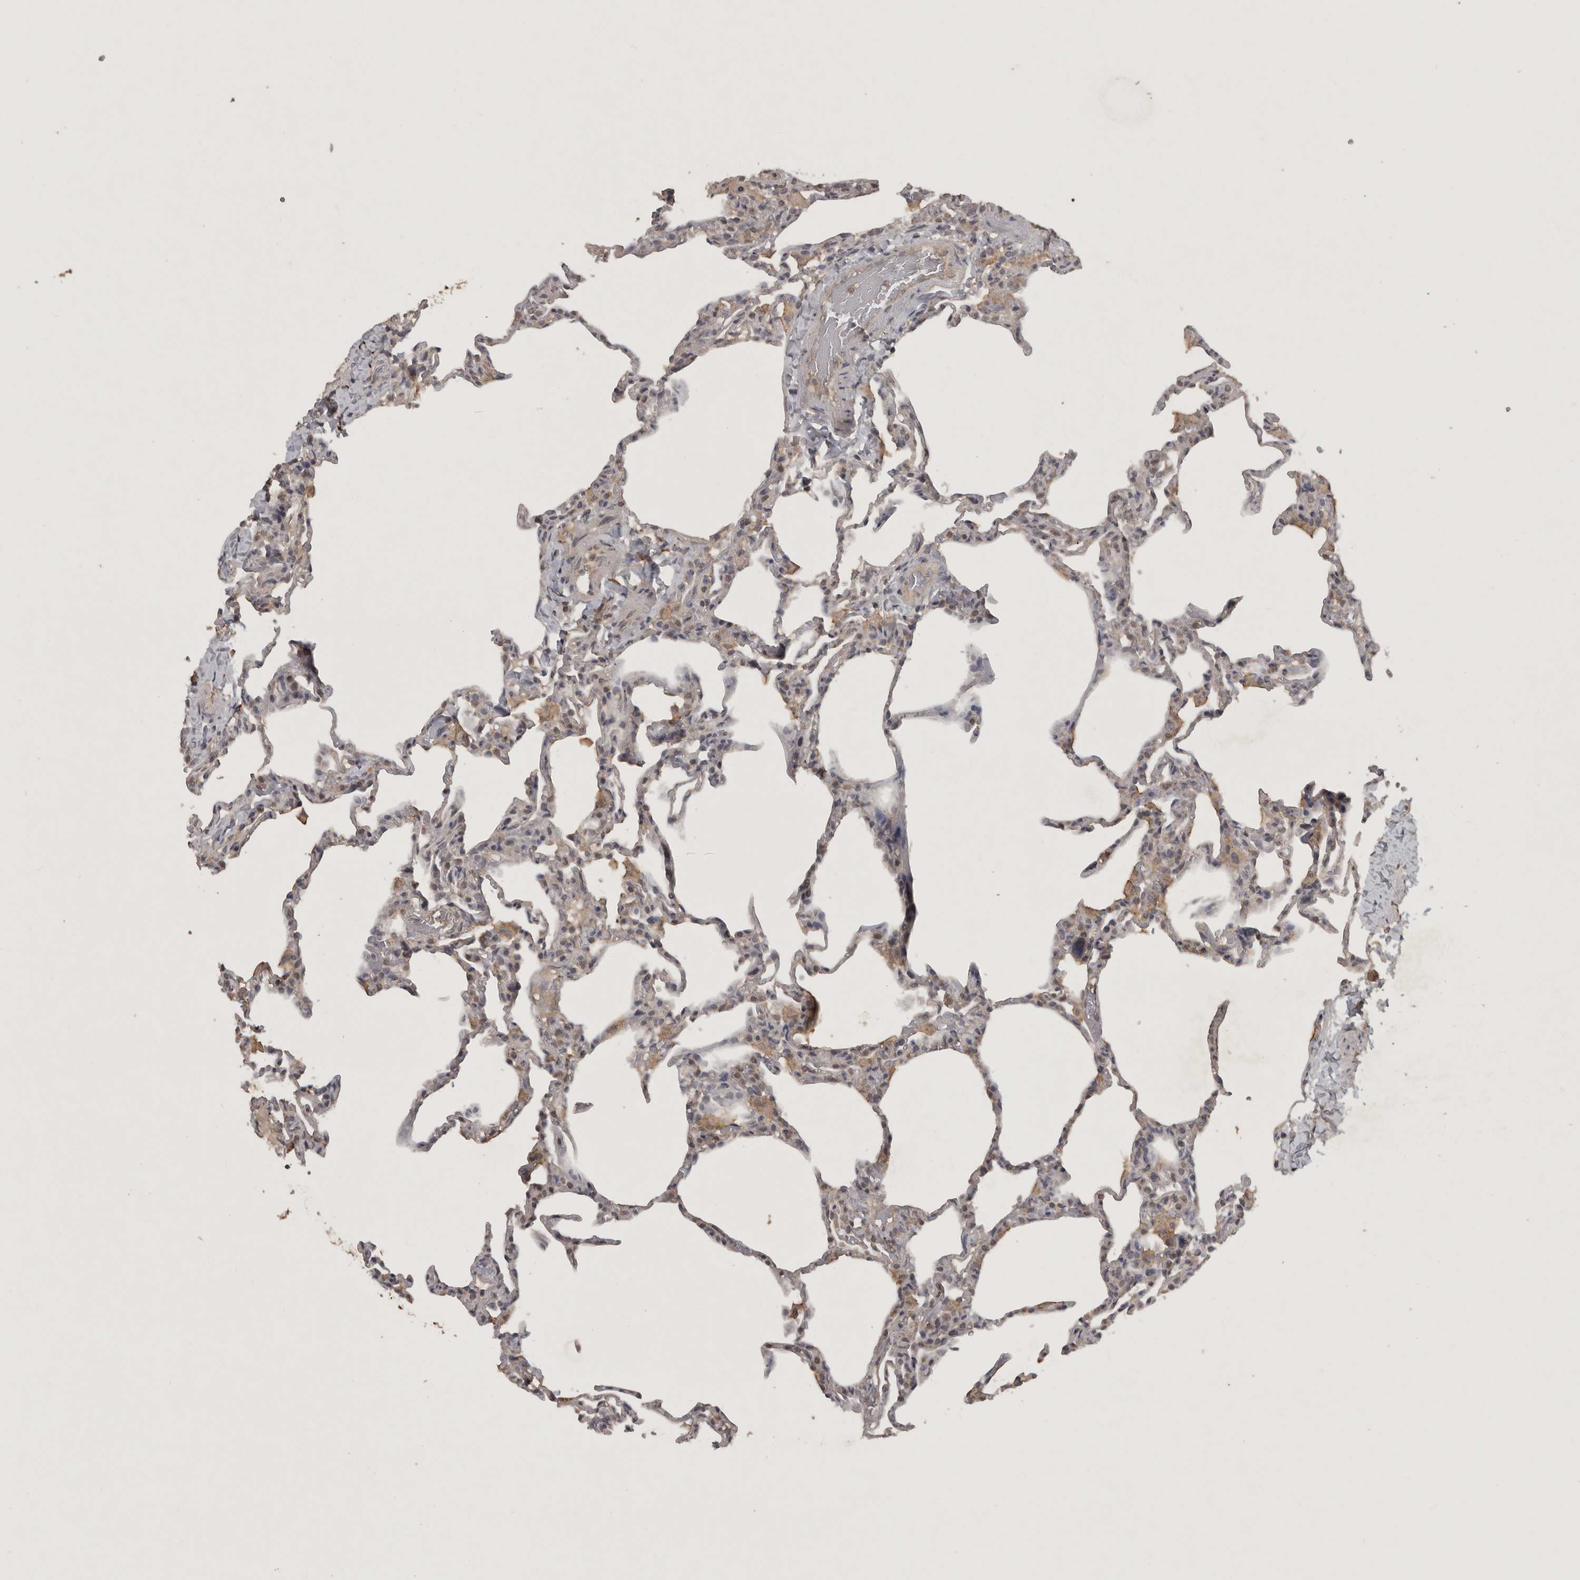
{"staining": {"intensity": "weak", "quantity": "<25%", "location": "cytoplasmic/membranous"}, "tissue": "lung", "cell_type": "Alveolar cells", "image_type": "normal", "snomed": [{"axis": "morphology", "description": "Normal tissue, NOS"}, {"axis": "topography", "description": "Lung"}], "caption": "IHC histopathology image of benign lung: lung stained with DAB shows no significant protein expression in alveolar cells. (DAB IHC with hematoxylin counter stain).", "gene": "ADAMTS4", "patient": {"sex": "male", "age": 20}}